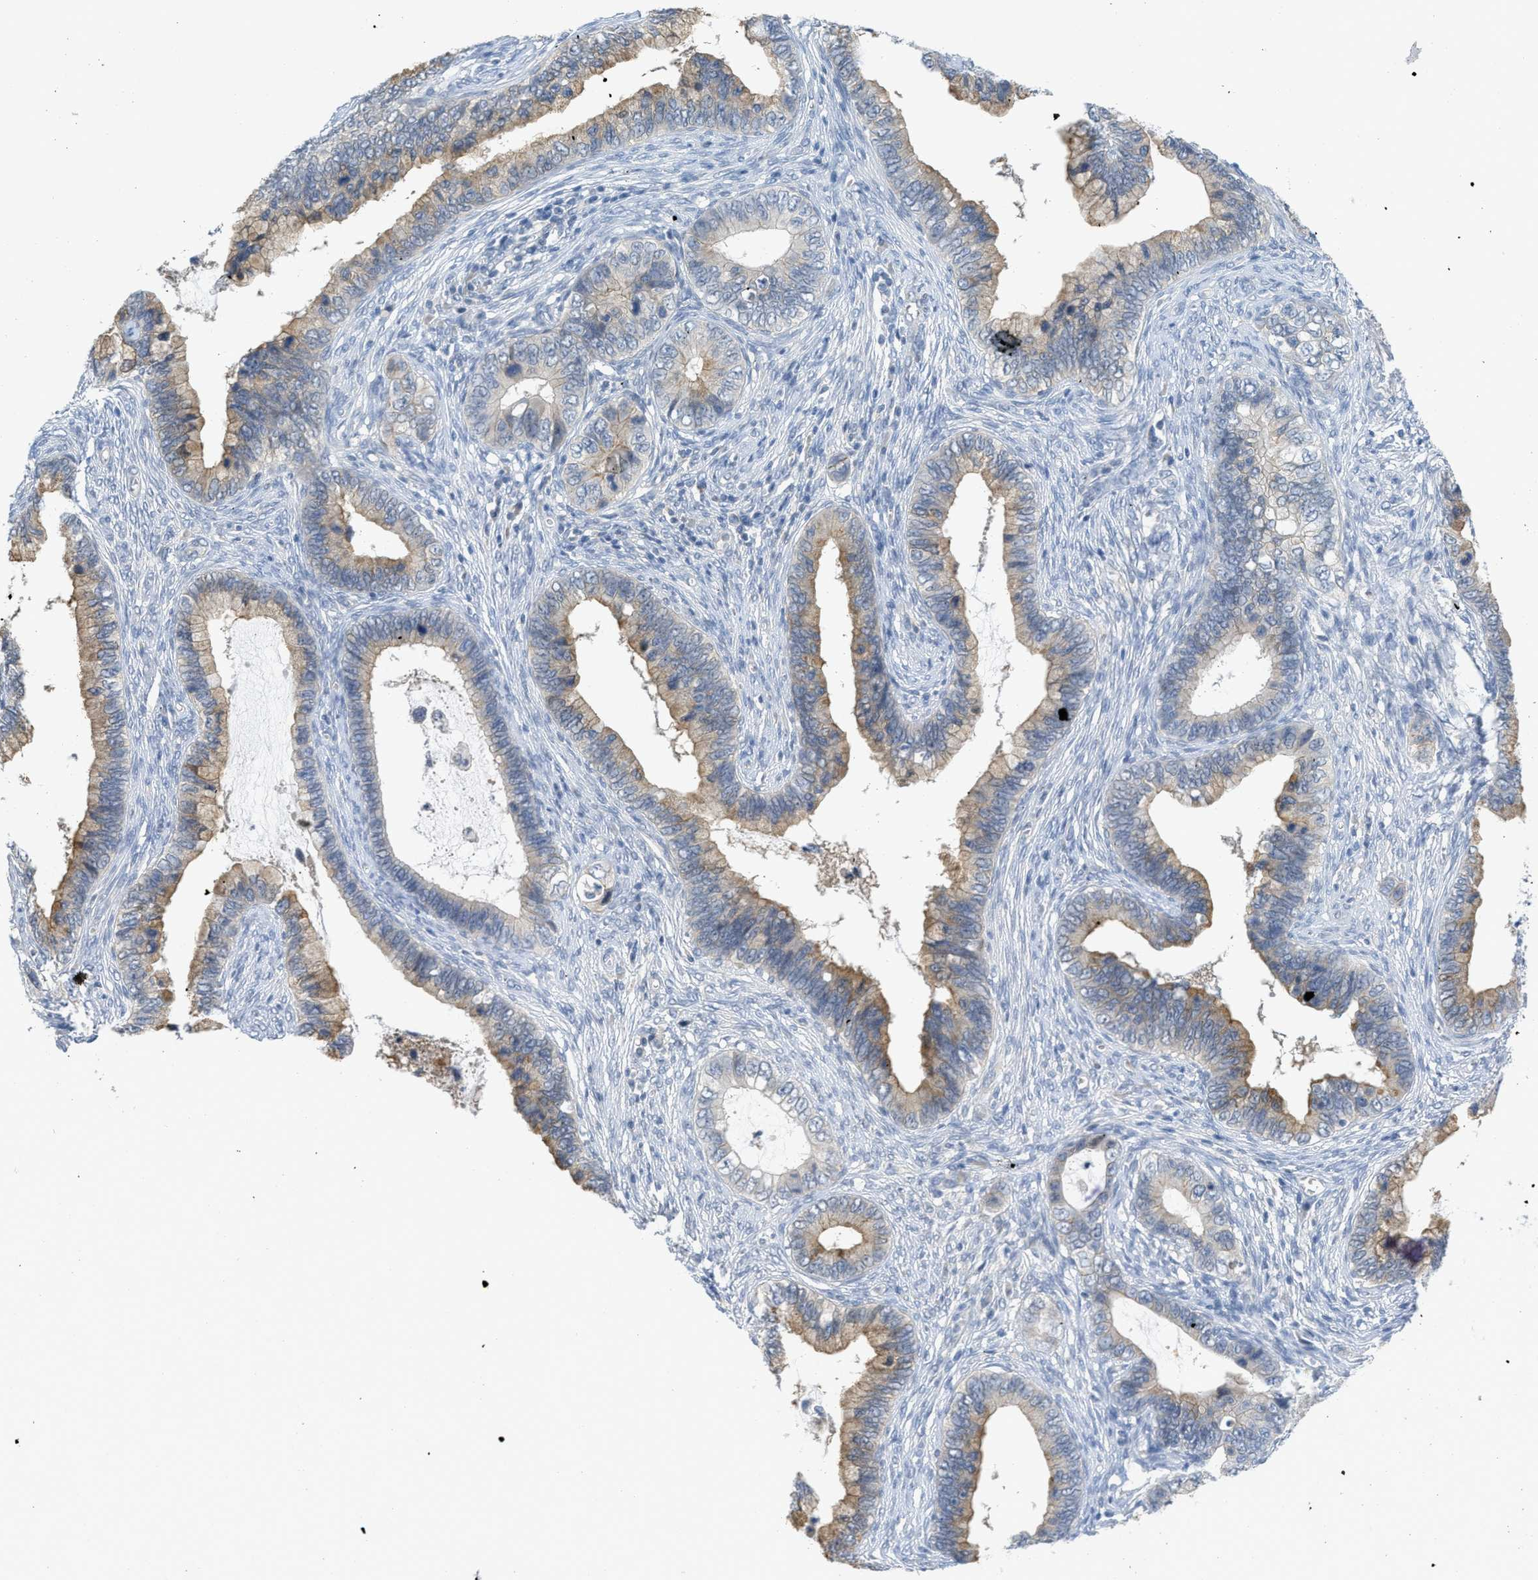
{"staining": {"intensity": "moderate", "quantity": ">75%", "location": "cytoplasmic/membranous"}, "tissue": "cervical cancer", "cell_type": "Tumor cells", "image_type": "cancer", "snomed": [{"axis": "morphology", "description": "Adenocarcinoma, NOS"}, {"axis": "topography", "description": "Cervix"}], "caption": "Human cervical cancer (adenocarcinoma) stained with a protein marker reveals moderate staining in tumor cells.", "gene": "TNFAIP1", "patient": {"sex": "female", "age": 44}}